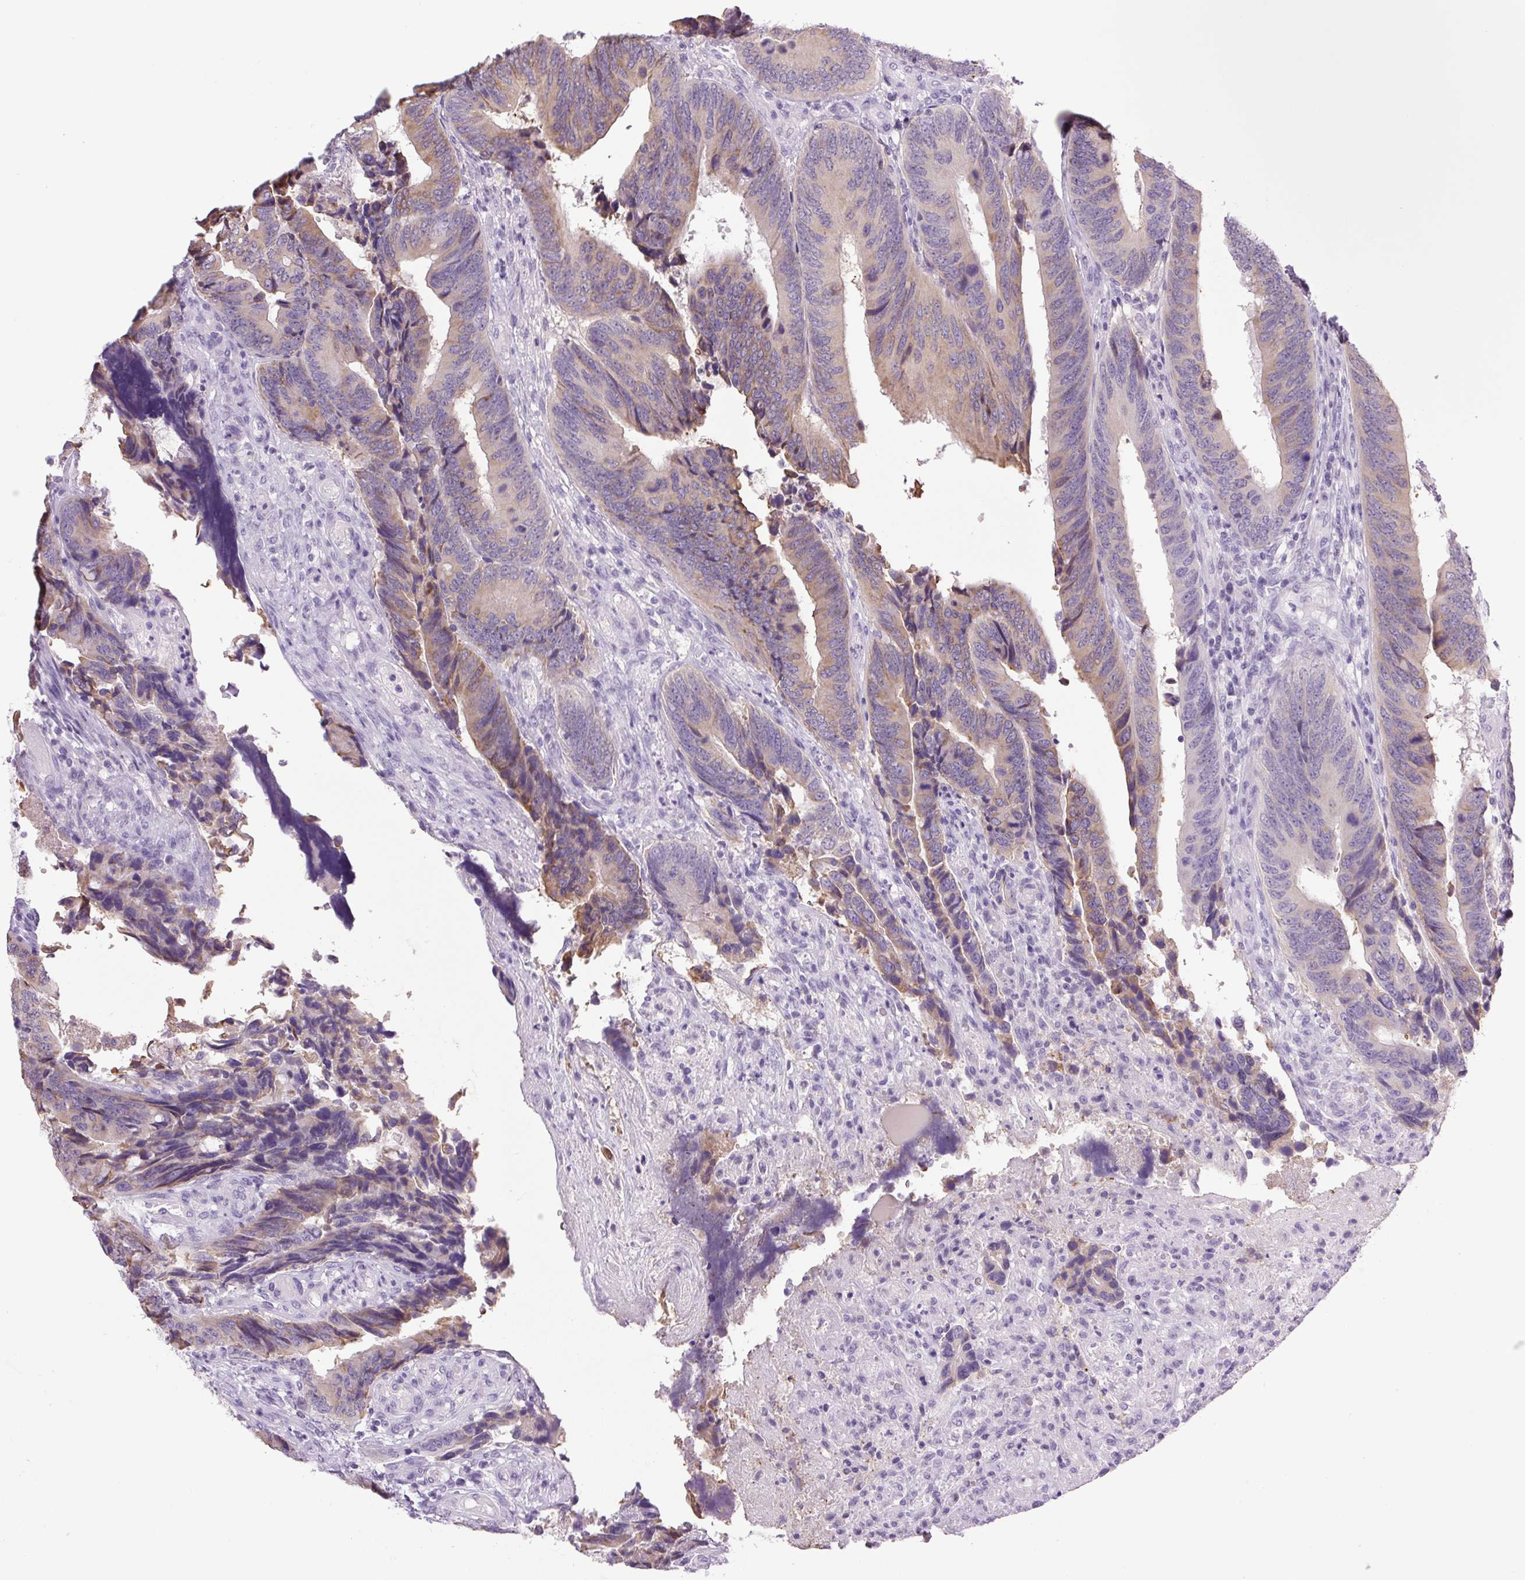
{"staining": {"intensity": "moderate", "quantity": "25%-75%", "location": "cytoplasmic/membranous"}, "tissue": "colorectal cancer", "cell_type": "Tumor cells", "image_type": "cancer", "snomed": [{"axis": "morphology", "description": "Adenocarcinoma, NOS"}, {"axis": "topography", "description": "Colon"}], "caption": "Protein staining of colorectal cancer tissue exhibits moderate cytoplasmic/membranous expression in approximately 25%-75% of tumor cells.", "gene": "COL9A2", "patient": {"sex": "male", "age": 87}}